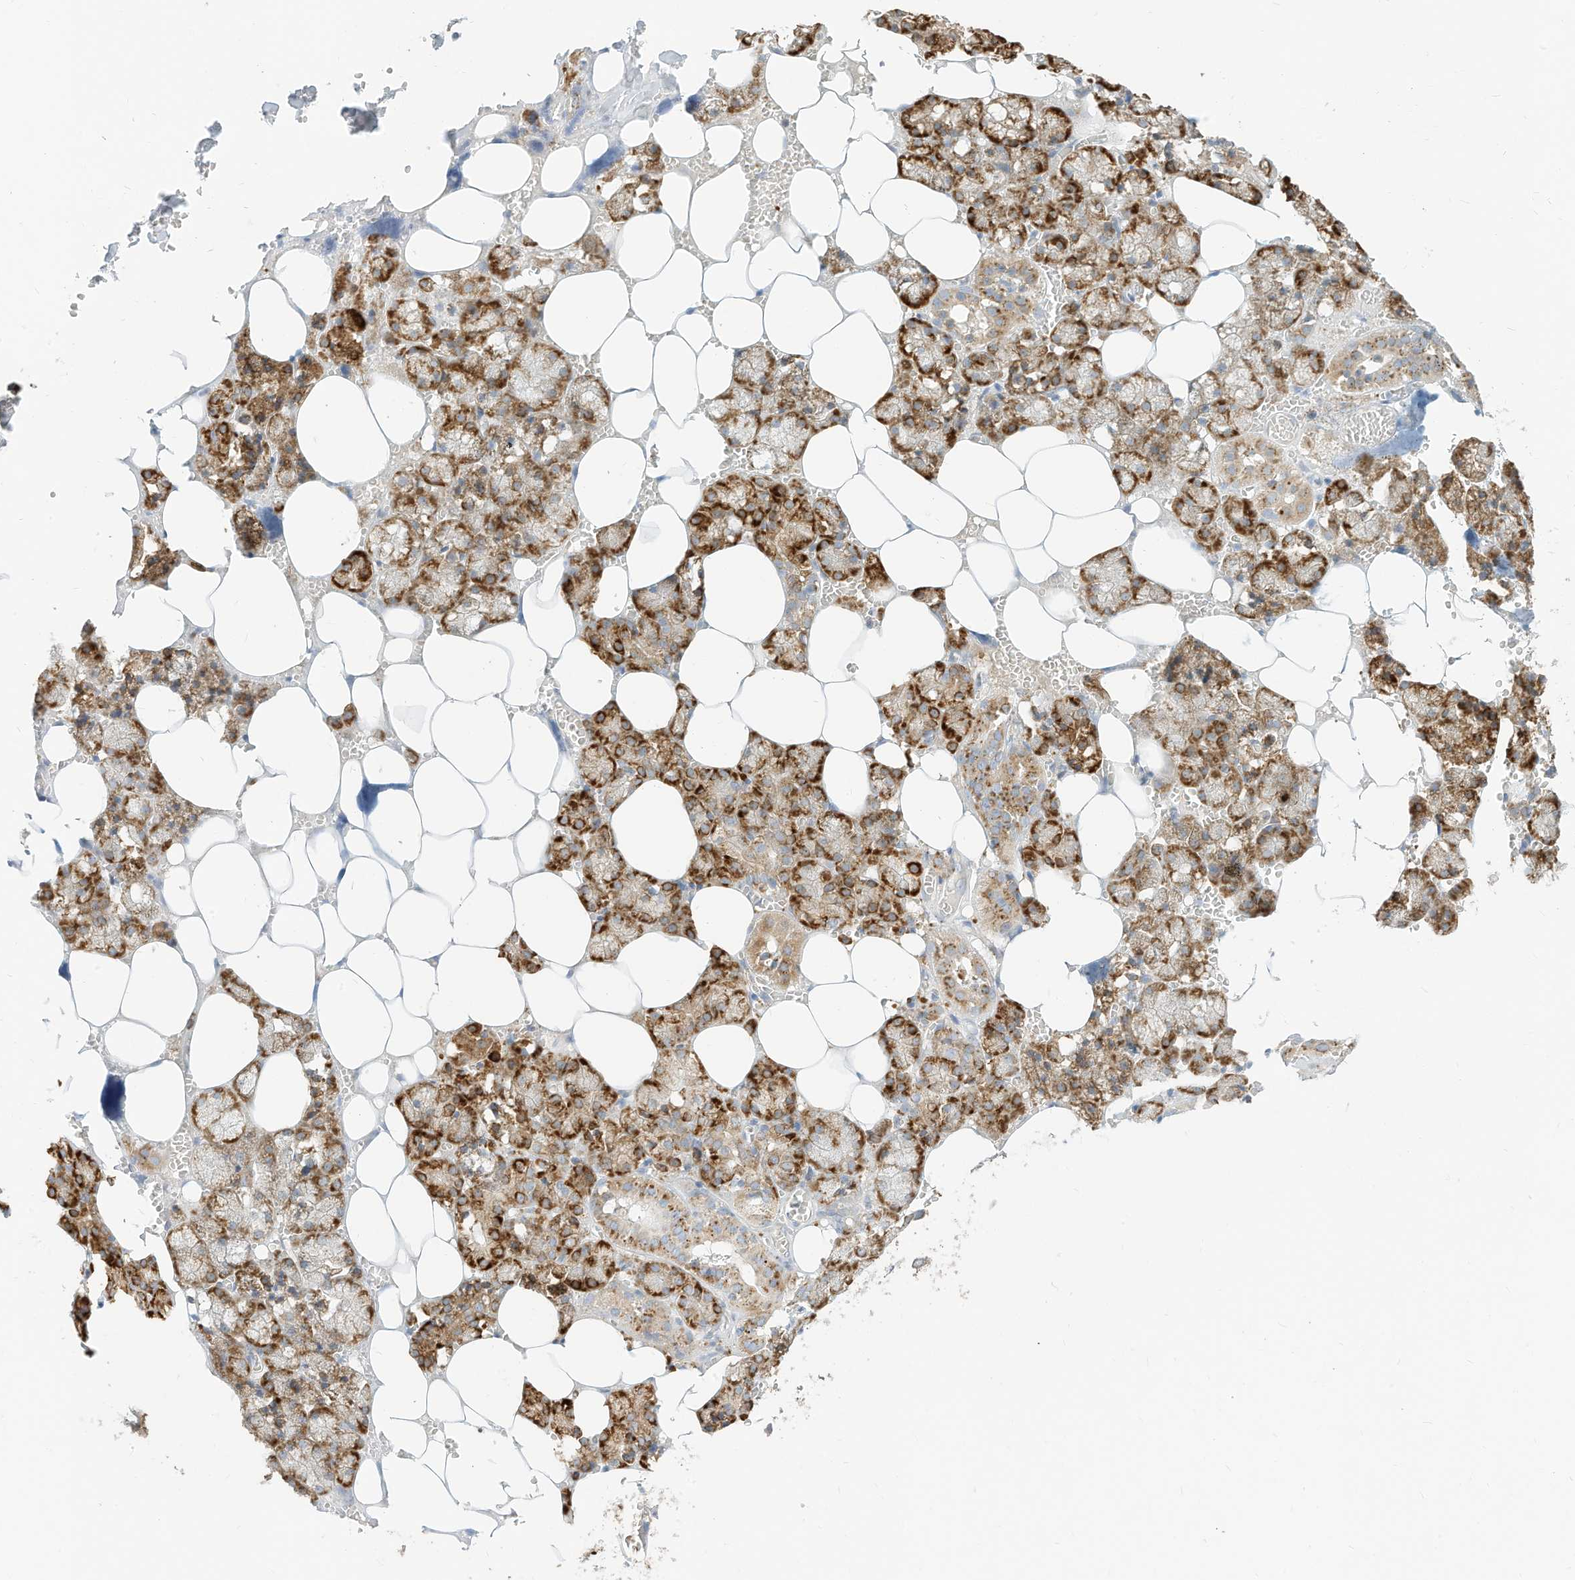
{"staining": {"intensity": "moderate", "quantity": "25%-75%", "location": "cytoplasmic/membranous"}, "tissue": "salivary gland", "cell_type": "Glandular cells", "image_type": "normal", "snomed": [{"axis": "morphology", "description": "Normal tissue, NOS"}, {"axis": "topography", "description": "Salivary gland"}], "caption": "A brown stain highlights moderate cytoplasmic/membranous expression of a protein in glandular cells of normal human salivary gland.", "gene": "STT3A", "patient": {"sex": "male", "age": 62}}